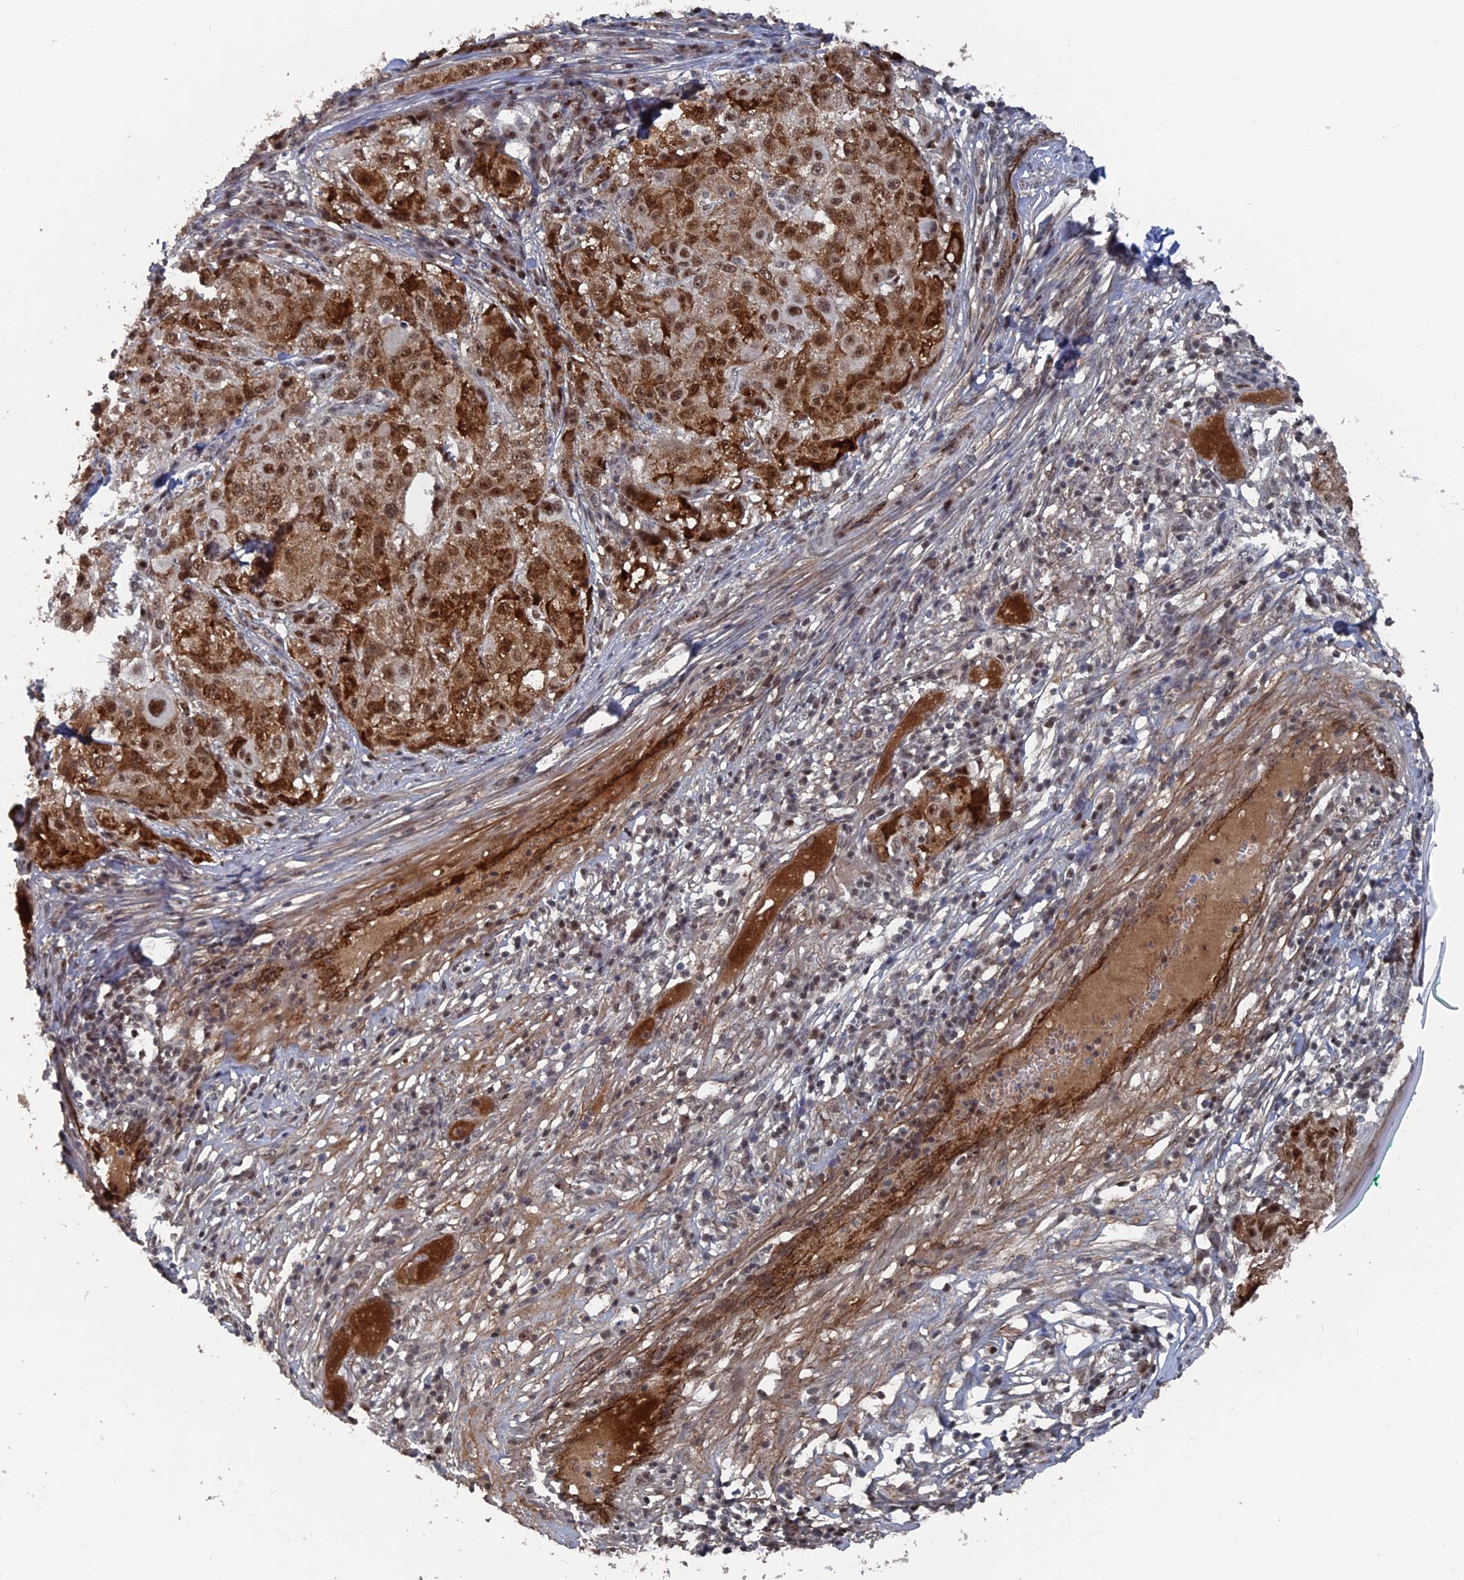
{"staining": {"intensity": "strong", "quantity": ">75%", "location": "cytoplasmic/membranous,nuclear"}, "tissue": "melanoma", "cell_type": "Tumor cells", "image_type": "cancer", "snomed": [{"axis": "morphology", "description": "Necrosis, NOS"}, {"axis": "morphology", "description": "Malignant melanoma, NOS"}, {"axis": "topography", "description": "Skin"}], "caption": "Malignant melanoma stained with immunohistochemistry exhibits strong cytoplasmic/membranous and nuclear staining in approximately >75% of tumor cells.", "gene": "SH3D21", "patient": {"sex": "female", "age": 87}}